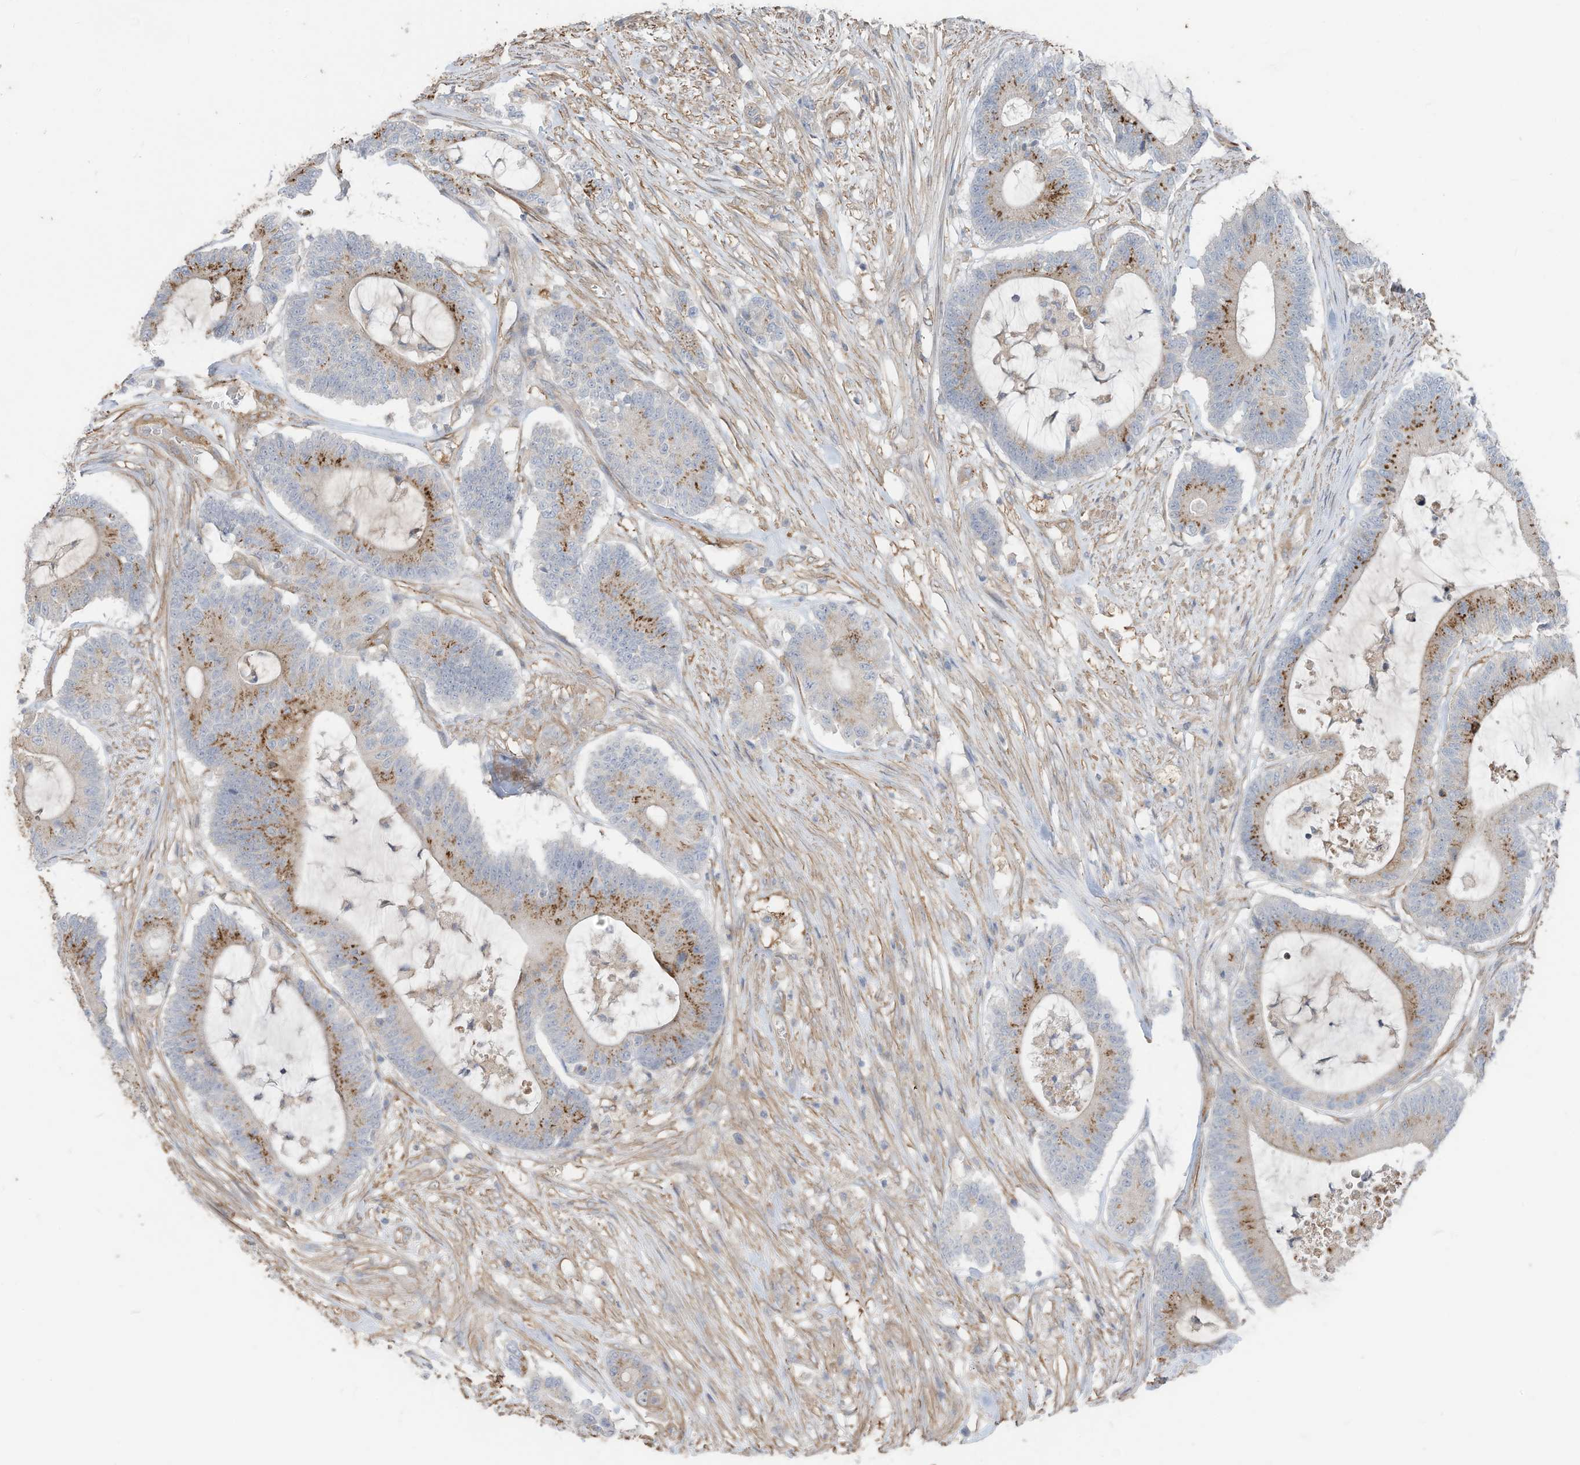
{"staining": {"intensity": "moderate", "quantity": "25%-75%", "location": "cytoplasmic/membranous"}, "tissue": "colorectal cancer", "cell_type": "Tumor cells", "image_type": "cancer", "snomed": [{"axis": "morphology", "description": "Adenocarcinoma, NOS"}, {"axis": "topography", "description": "Colon"}], "caption": "Approximately 25%-75% of tumor cells in human colorectal cancer display moderate cytoplasmic/membranous protein staining as visualized by brown immunohistochemical staining.", "gene": "SLC17A7", "patient": {"sex": "female", "age": 84}}